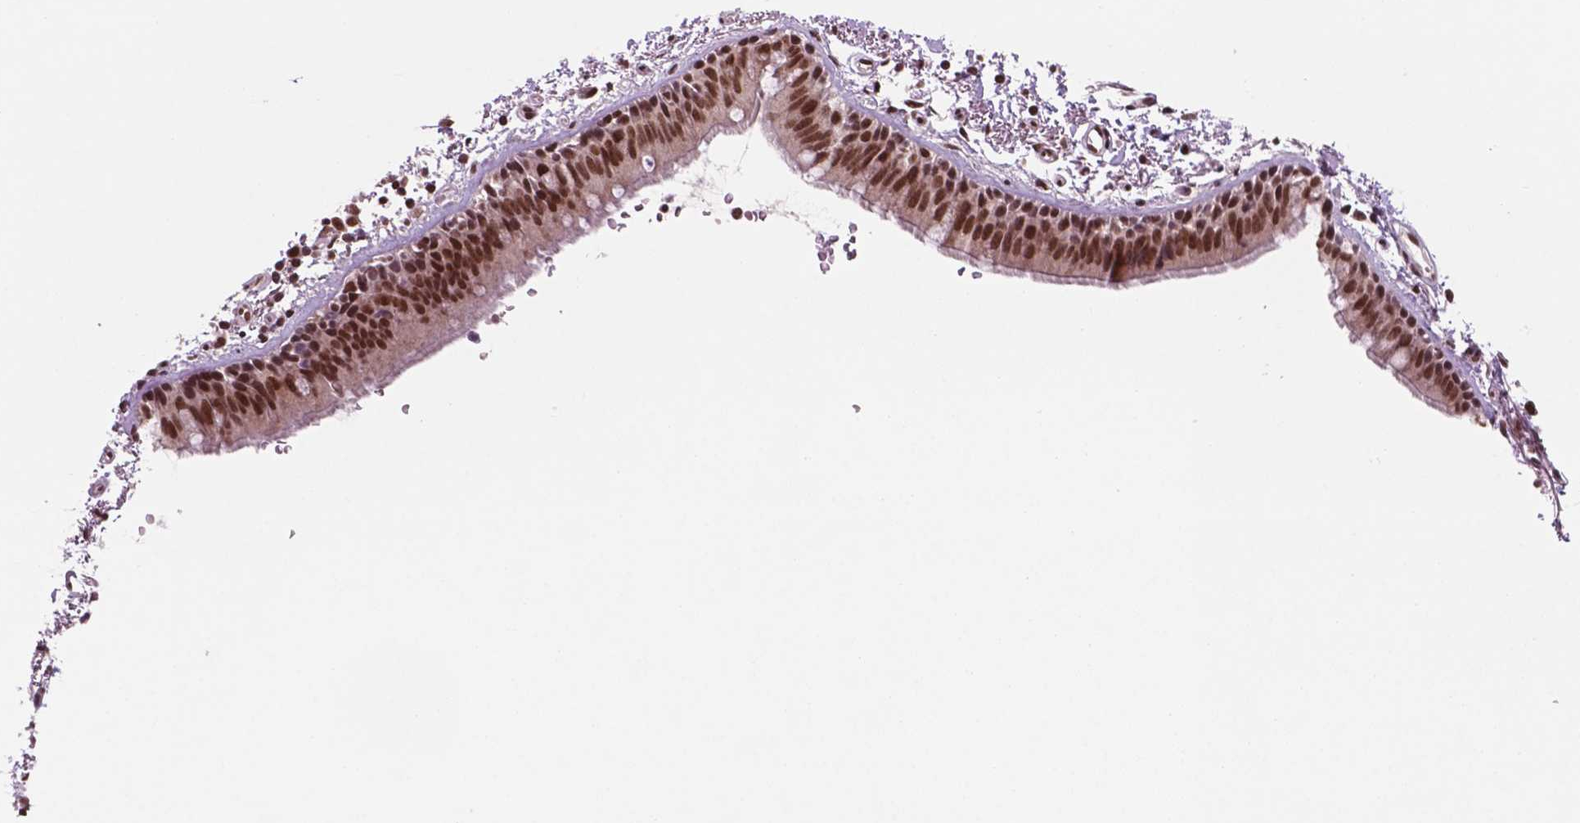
{"staining": {"intensity": "strong", "quantity": ">75%", "location": "nuclear"}, "tissue": "bronchus", "cell_type": "Respiratory epithelial cells", "image_type": "normal", "snomed": [{"axis": "morphology", "description": "Normal tissue, NOS"}, {"axis": "topography", "description": "Lymph node"}, {"axis": "topography", "description": "Bronchus"}], "caption": "DAB (3,3'-diaminobenzidine) immunohistochemical staining of unremarkable human bronchus exhibits strong nuclear protein staining in approximately >75% of respiratory epithelial cells.", "gene": "POLR2E", "patient": {"sex": "female", "age": 70}}